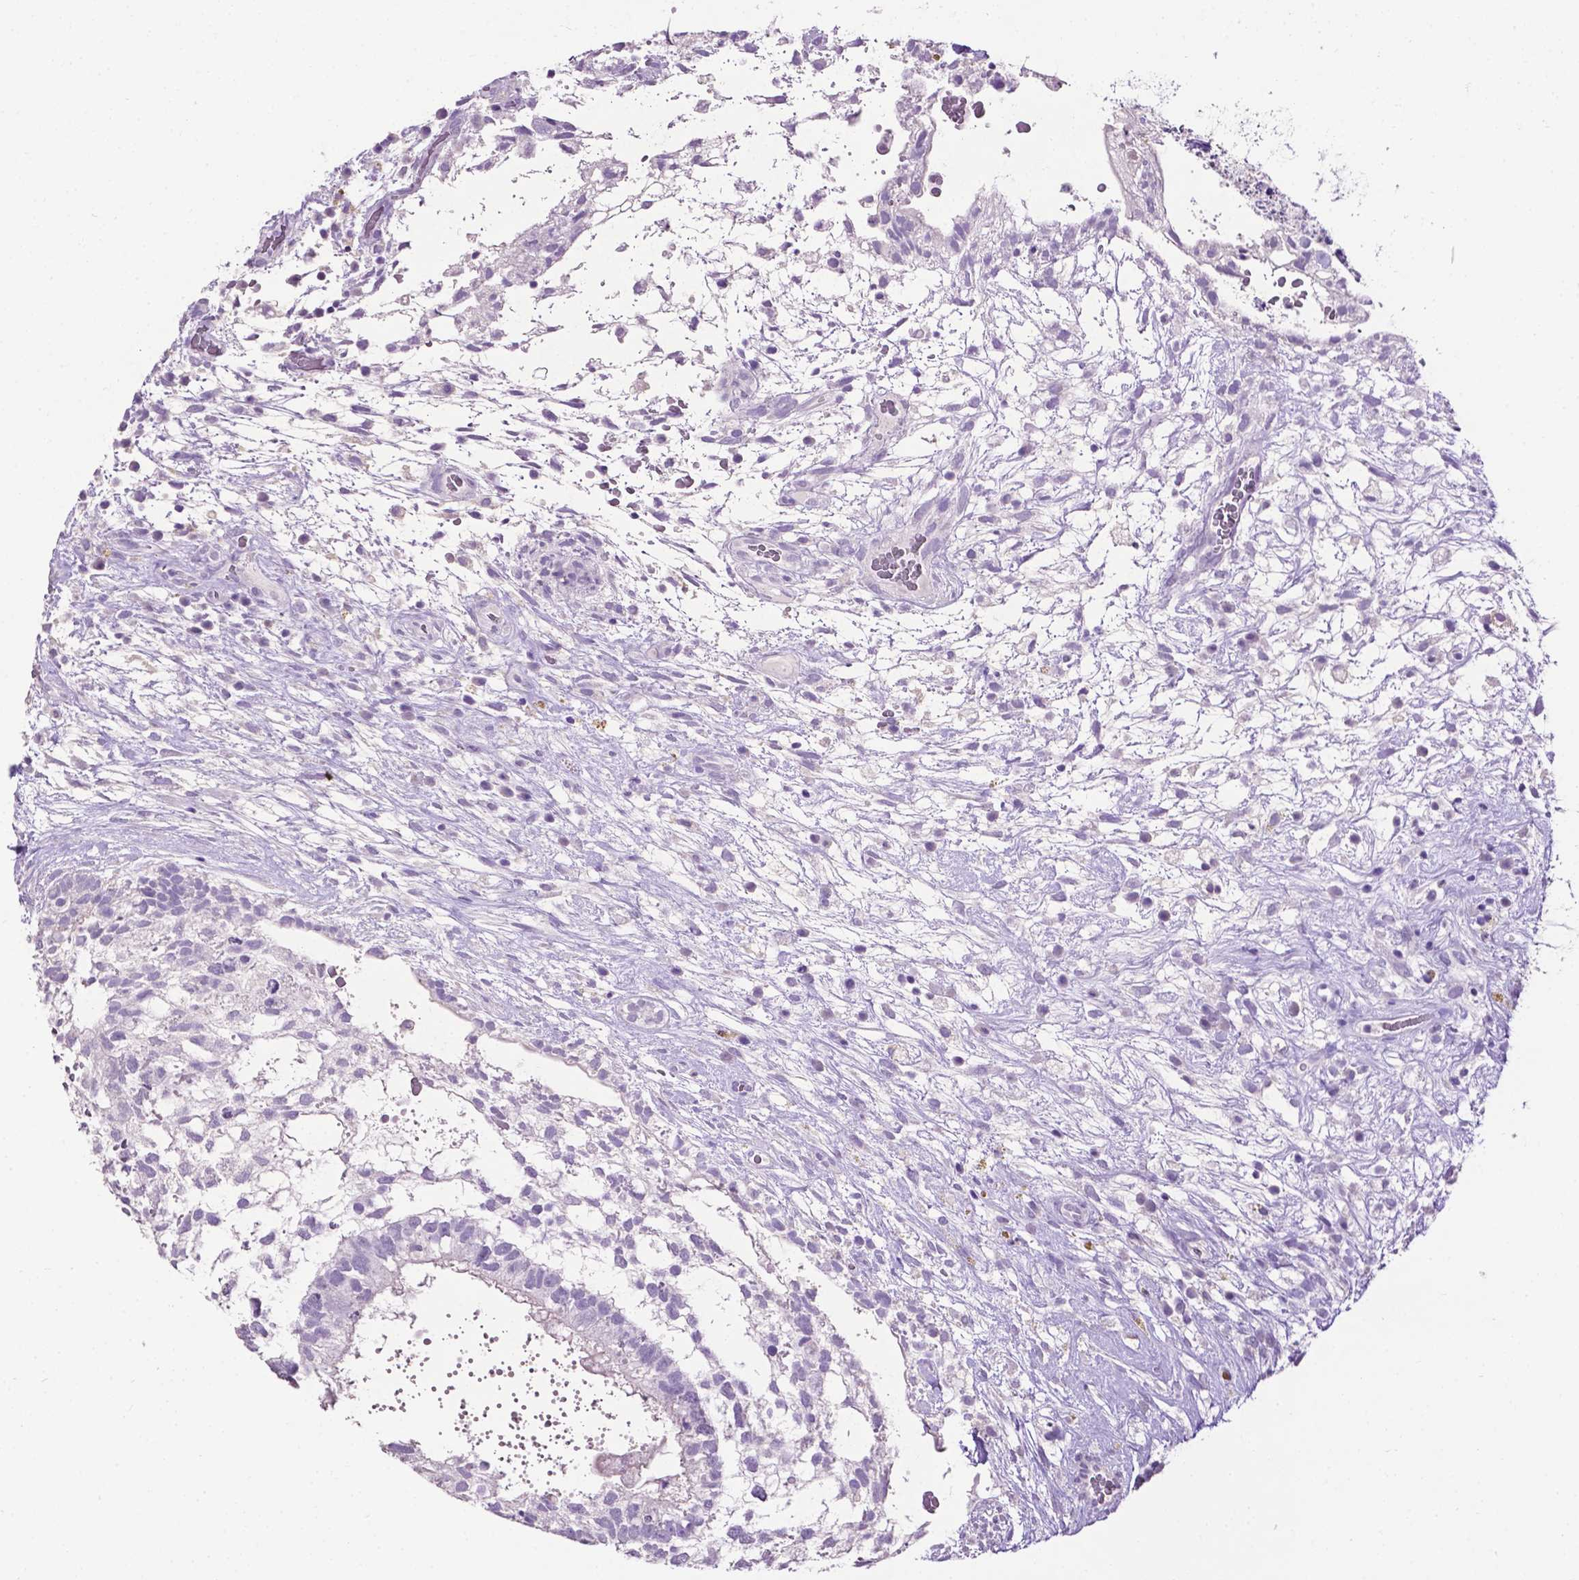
{"staining": {"intensity": "negative", "quantity": "none", "location": "none"}, "tissue": "testis cancer", "cell_type": "Tumor cells", "image_type": "cancer", "snomed": [{"axis": "morphology", "description": "Normal tissue, NOS"}, {"axis": "morphology", "description": "Carcinoma, Embryonal, NOS"}, {"axis": "topography", "description": "Testis"}], "caption": "Immunohistochemistry photomicrograph of neoplastic tissue: human testis cancer (embryonal carcinoma) stained with DAB (3,3'-diaminobenzidine) demonstrates no significant protein staining in tumor cells.", "gene": "TACSTD2", "patient": {"sex": "male", "age": 32}}